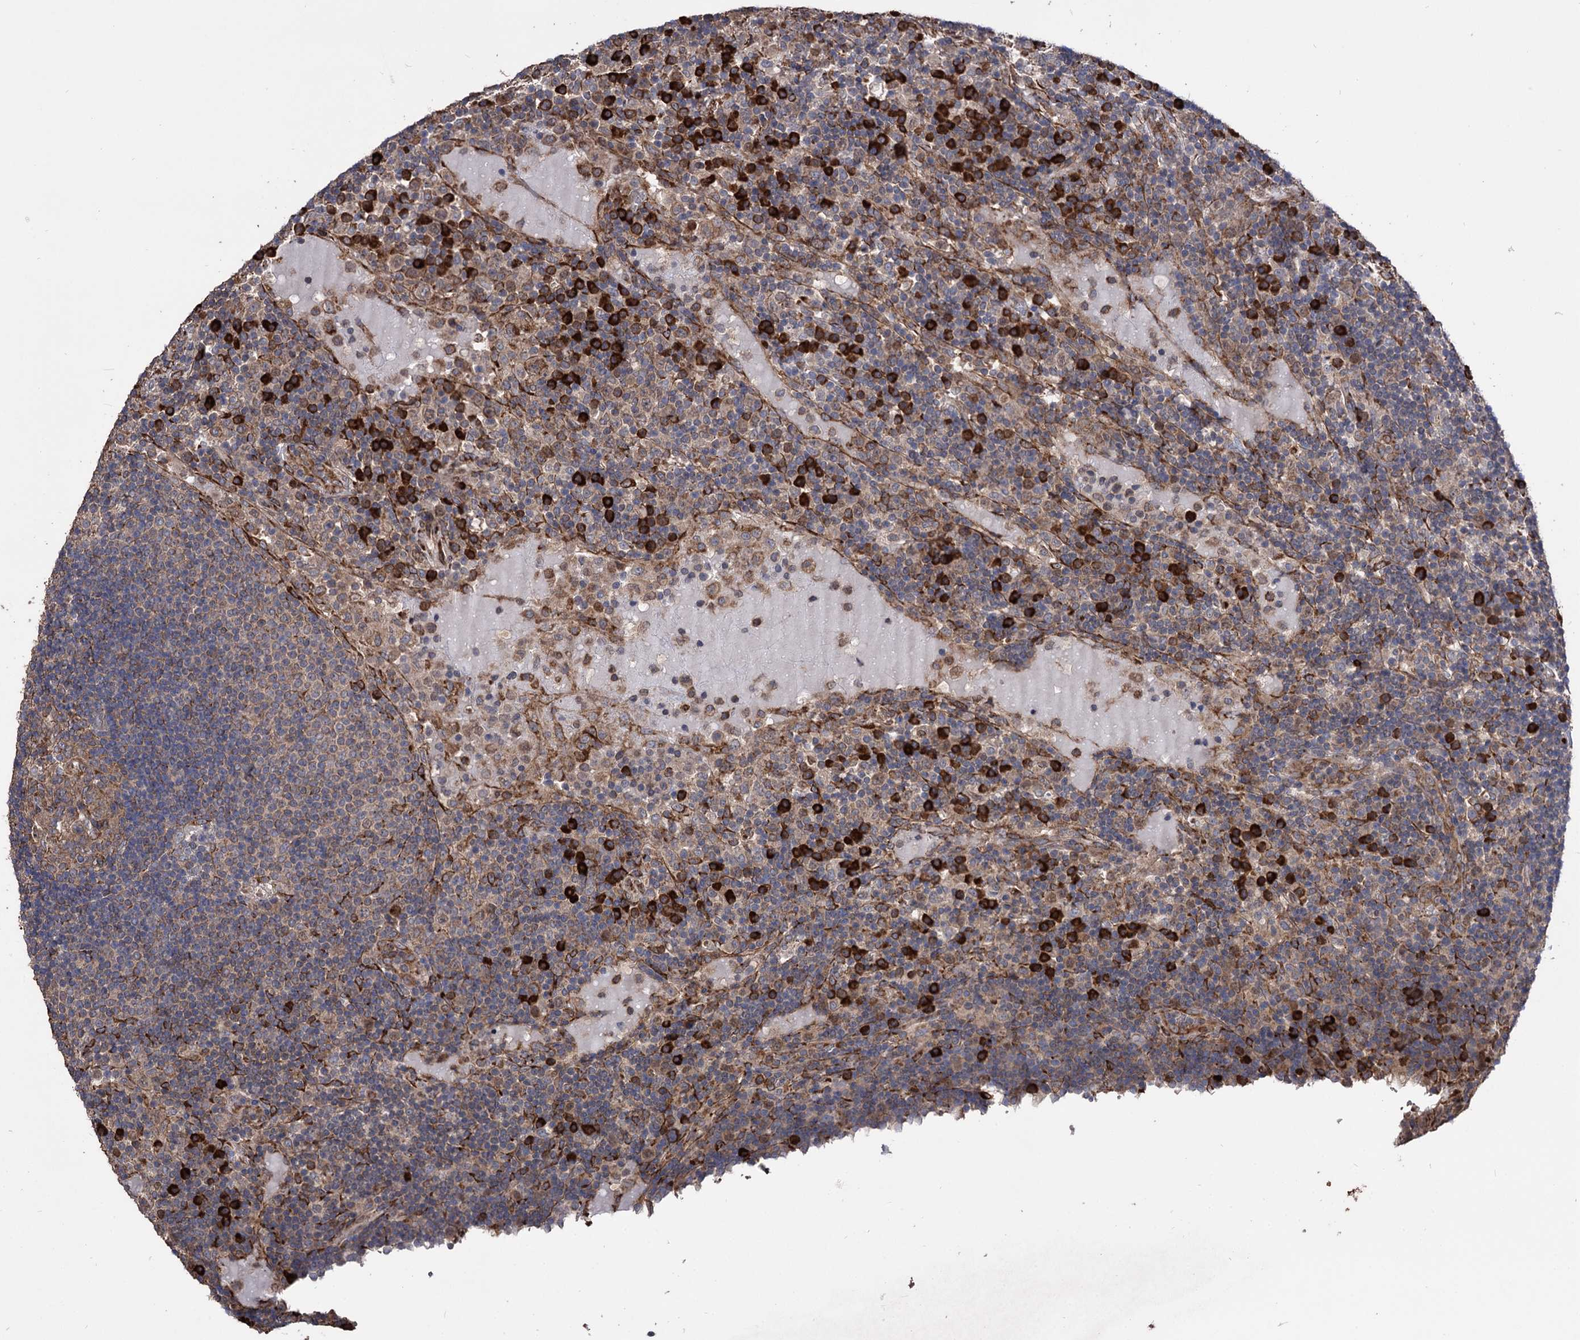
{"staining": {"intensity": "strong", "quantity": "25%-75%", "location": "cytoplasmic/membranous"}, "tissue": "lymph node", "cell_type": "Germinal center cells", "image_type": "normal", "snomed": [{"axis": "morphology", "description": "Normal tissue, NOS"}, {"axis": "topography", "description": "Lymph node"}], "caption": "Germinal center cells exhibit high levels of strong cytoplasmic/membranous expression in approximately 25%-75% of cells in benign lymph node.", "gene": "CDAN1", "patient": {"sex": "female", "age": 53}}